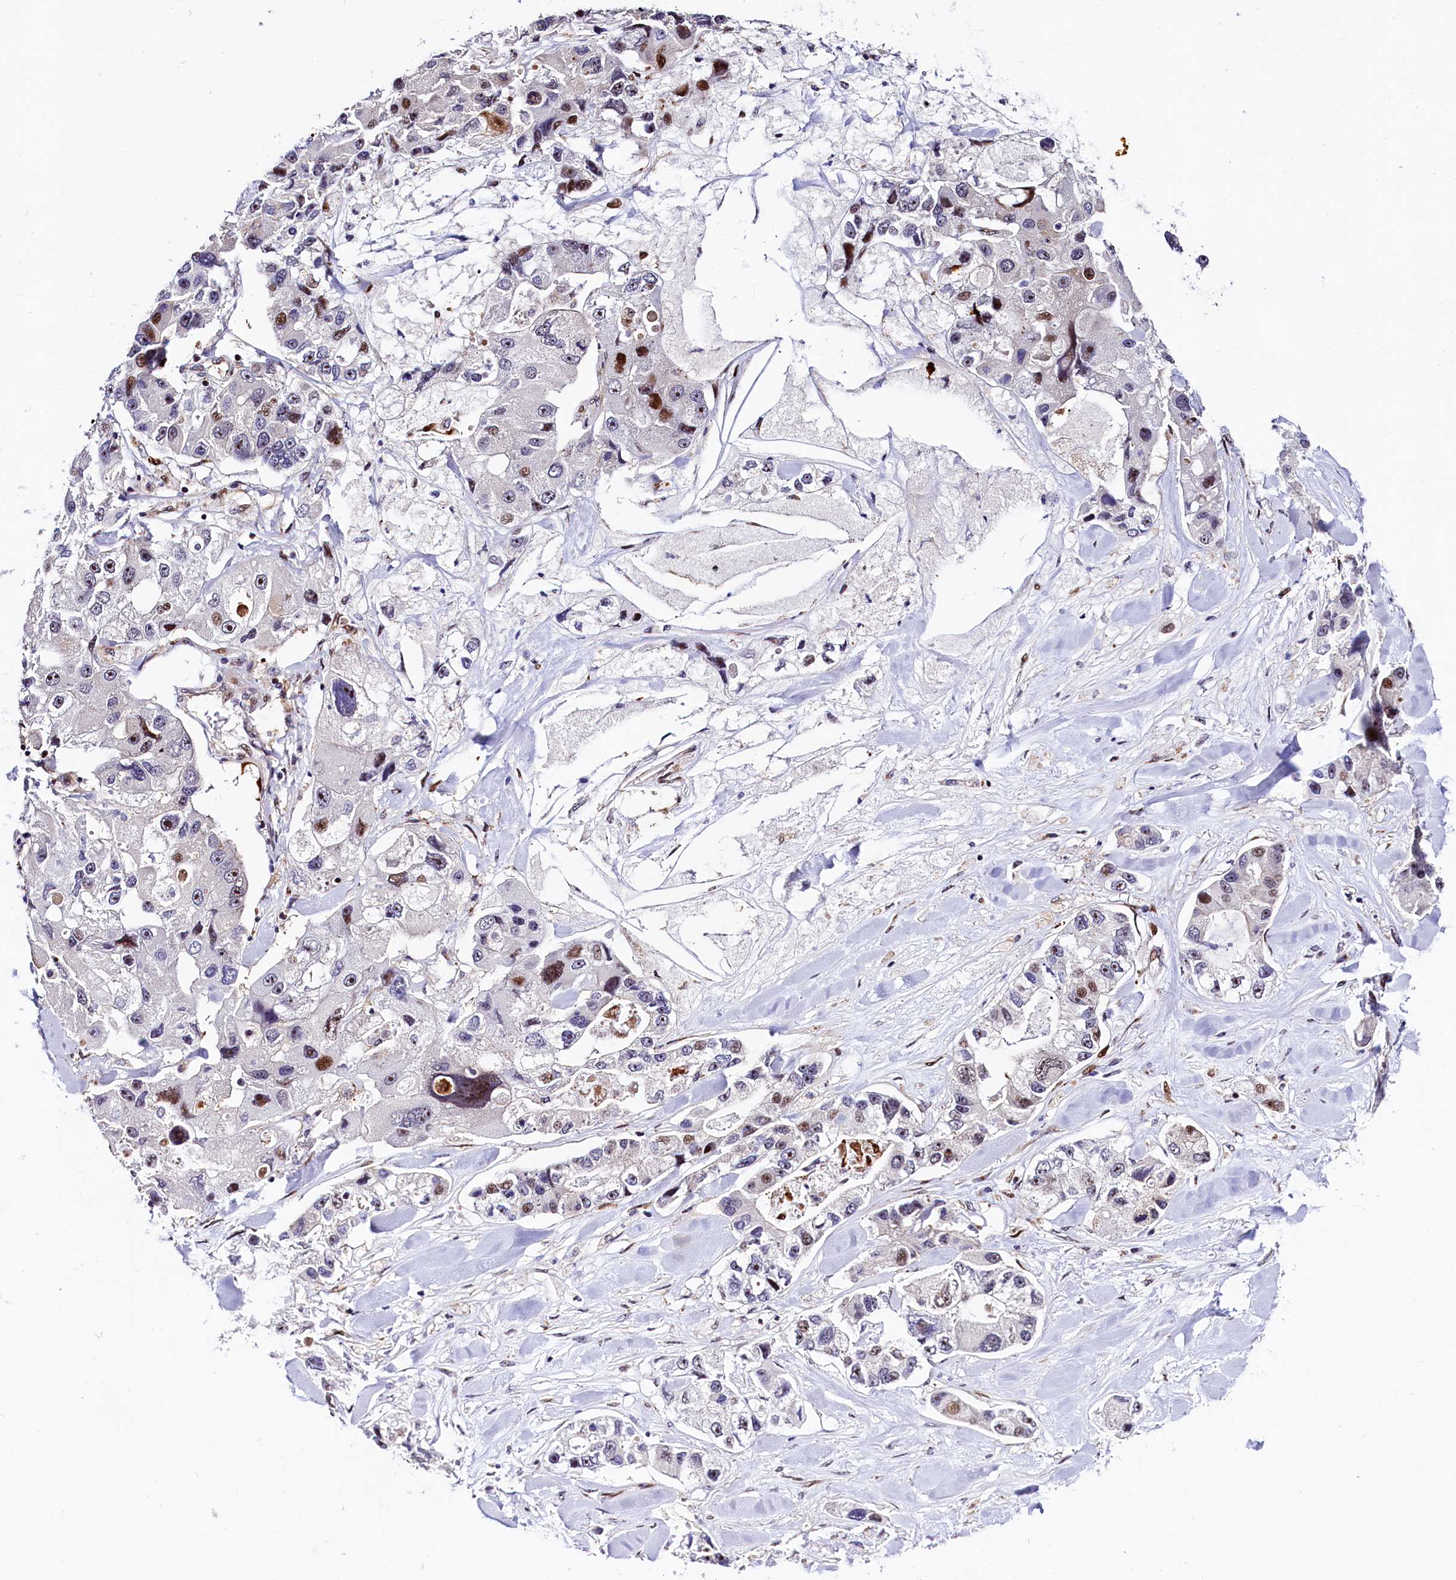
{"staining": {"intensity": "strong", "quantity": "<25%", "location": "nuclear"}, "tissue": "lung cancer", "cell_type": "Tumor cells", "image_type": "cancer", "snomed": [{"axis": "morphology", "description": "Adenocarcinoma, NOS"}, {"axis": "topography", "description": "Lung"}], "caption": "Human lung cancer (adenocarcinoma) stained for a protein (brown) exhibits strong nuclear positive expression in about <25% of tumor cells.", "gene": "TRMT112", "patient": {"sex": "female", "age": 54}}